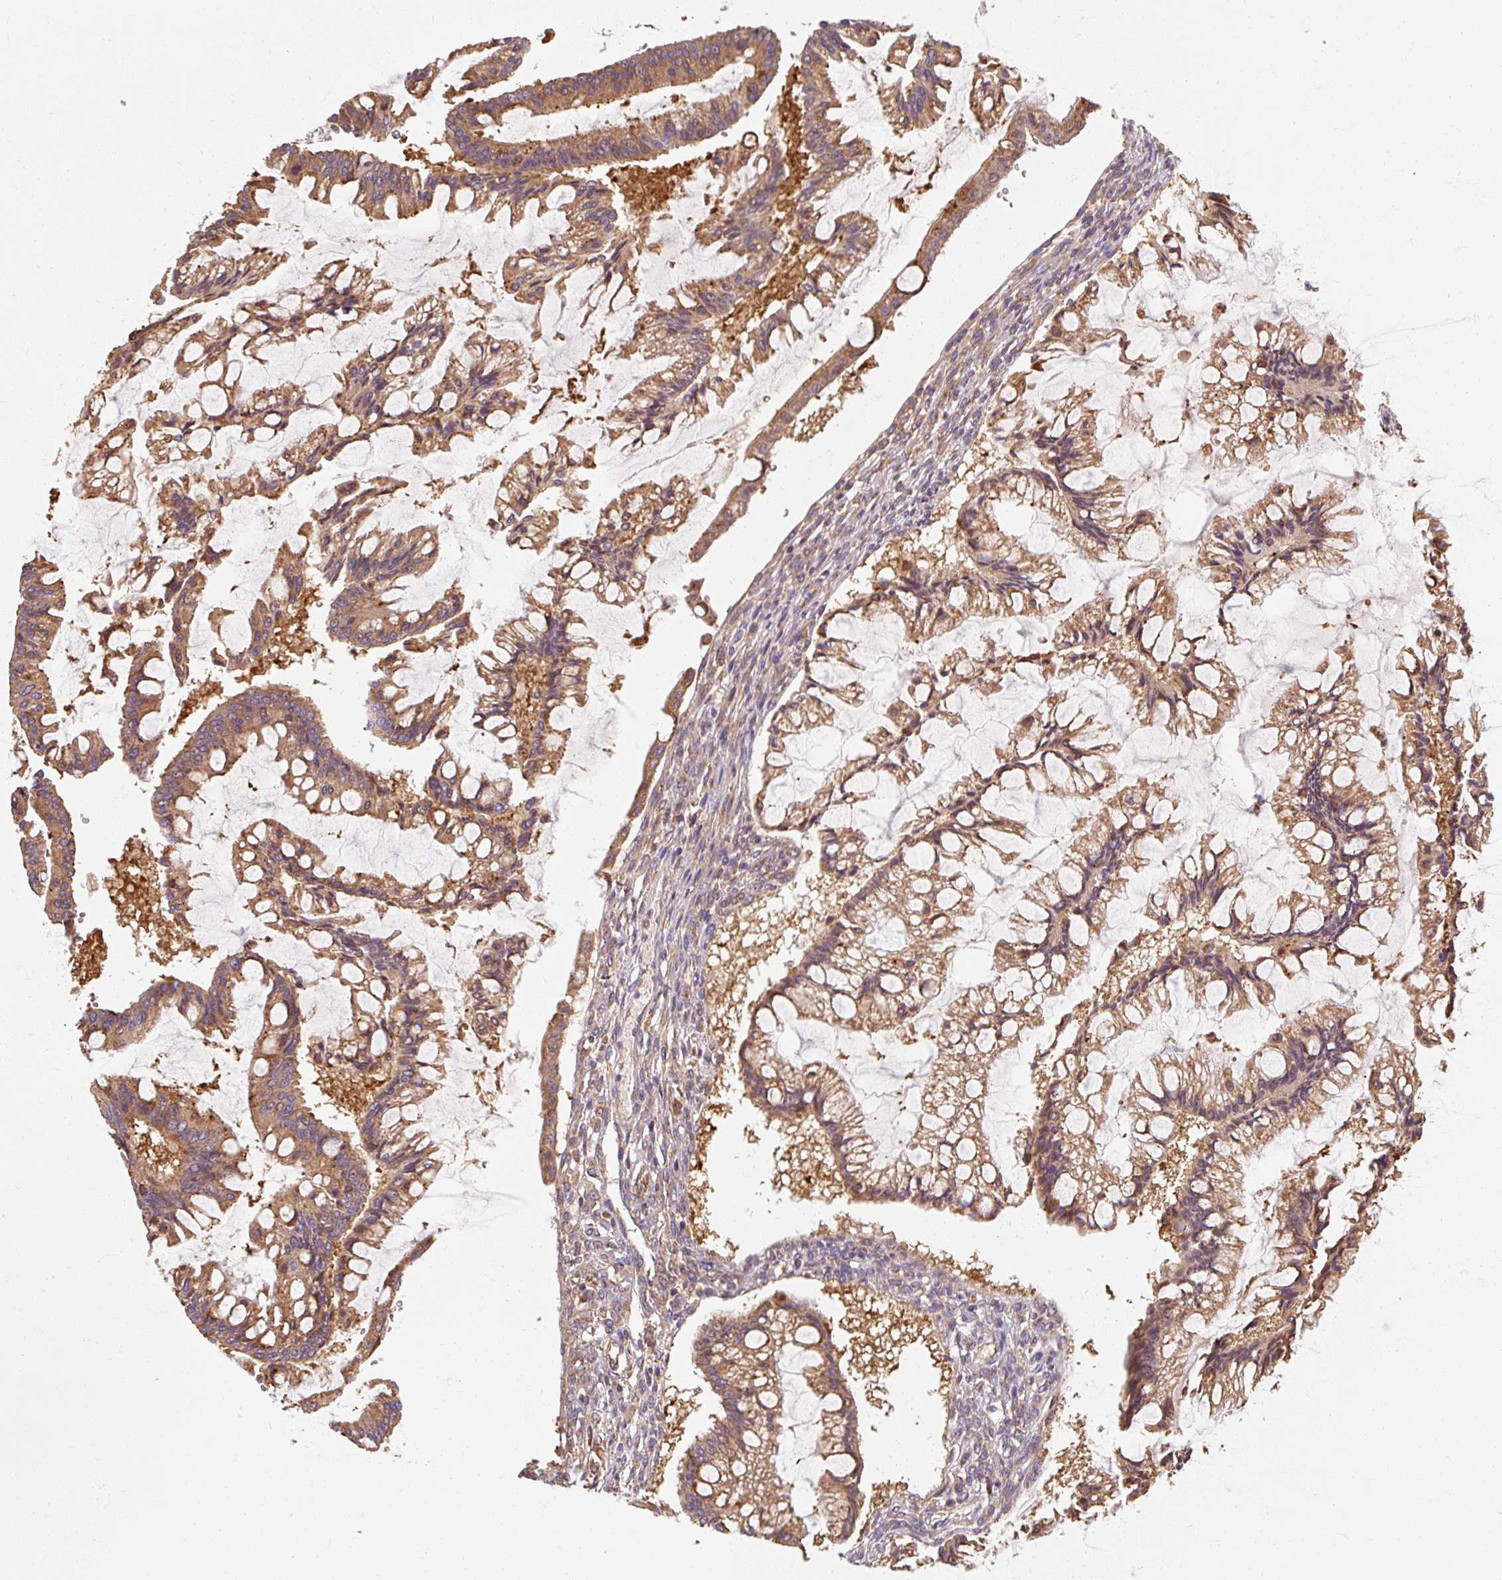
{"staining": {"intensity": "moderate", "quantity": ">75%", "location": "cytoplasmic/membranous"}, "tissue": "ovarian cancer", "cell_type": "Tumor cells", "image_type": "cancer", "snomed": [{"axis": "morphology", "description": "Cystadenocarcinoma, mucinous, NOS"}, {"axis": "topography", "description": "Ovary"}], "caption": "A photomicrograph showing moderate cytoplasmic/membranous staining in about >75% of tumor cells in ovarian mucinous cystadenocarcinoma, as visualized by brown immunohistochemical staining.", "gene": "TBC1D4", "patient": {"sex": "female", "age": 73}}